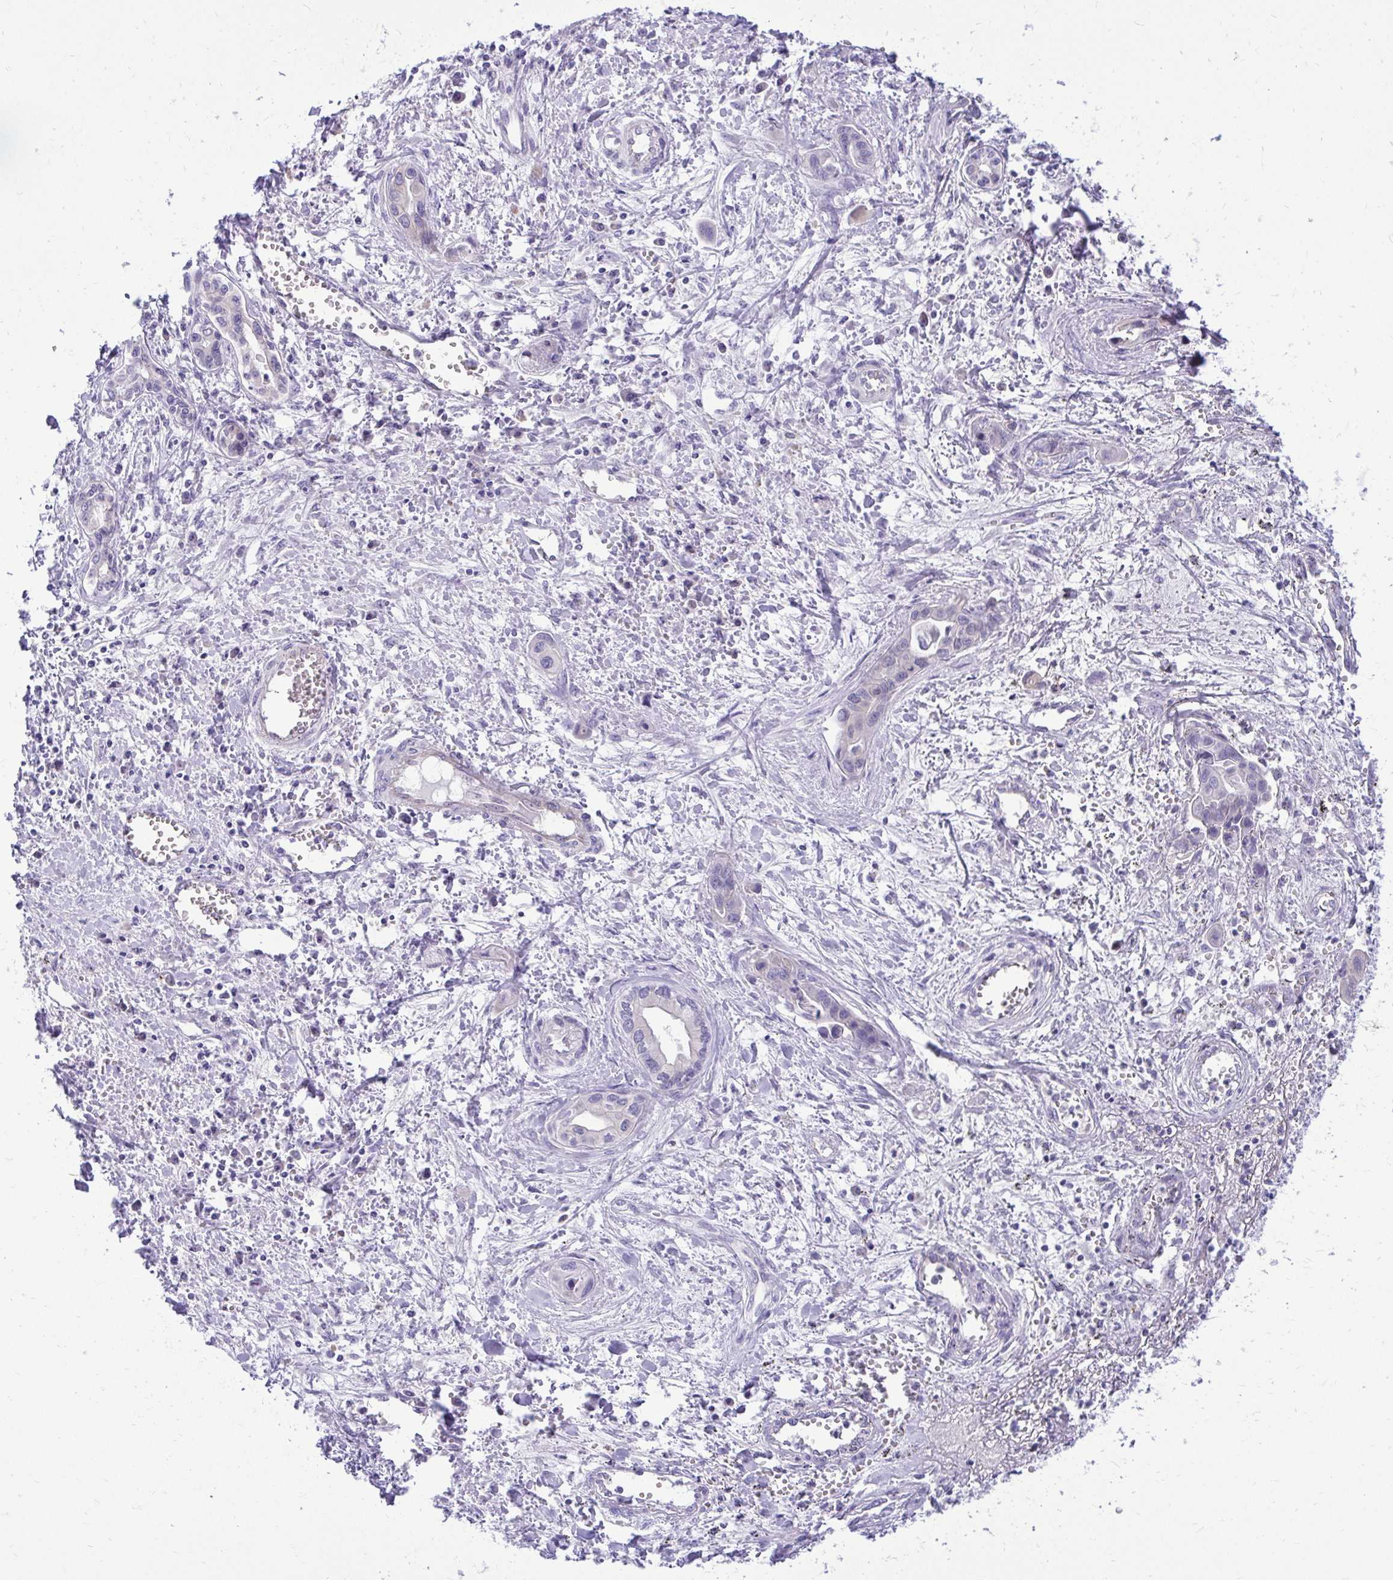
{"staining": {"intensity": "negative", "quantity": "none", "location": "none"}, "tissue": "liver cancer", "cell_type": "Tumor cells", "image_type": "cancer", "snomed": [{"axis": "morphology", "description": "Cholangiocarcinoma"}, {"axis": "topography", "description": "Liver"}], "caption": "Immunohistochemistry micrograph of neoplastic tissue: liver cancer (cholangiocarcinoma) stained with DAB demonstrates no significant protein expression in tumor cells.", "gene": "NIFK", "patient": {"sex": "female", "age": 64}}